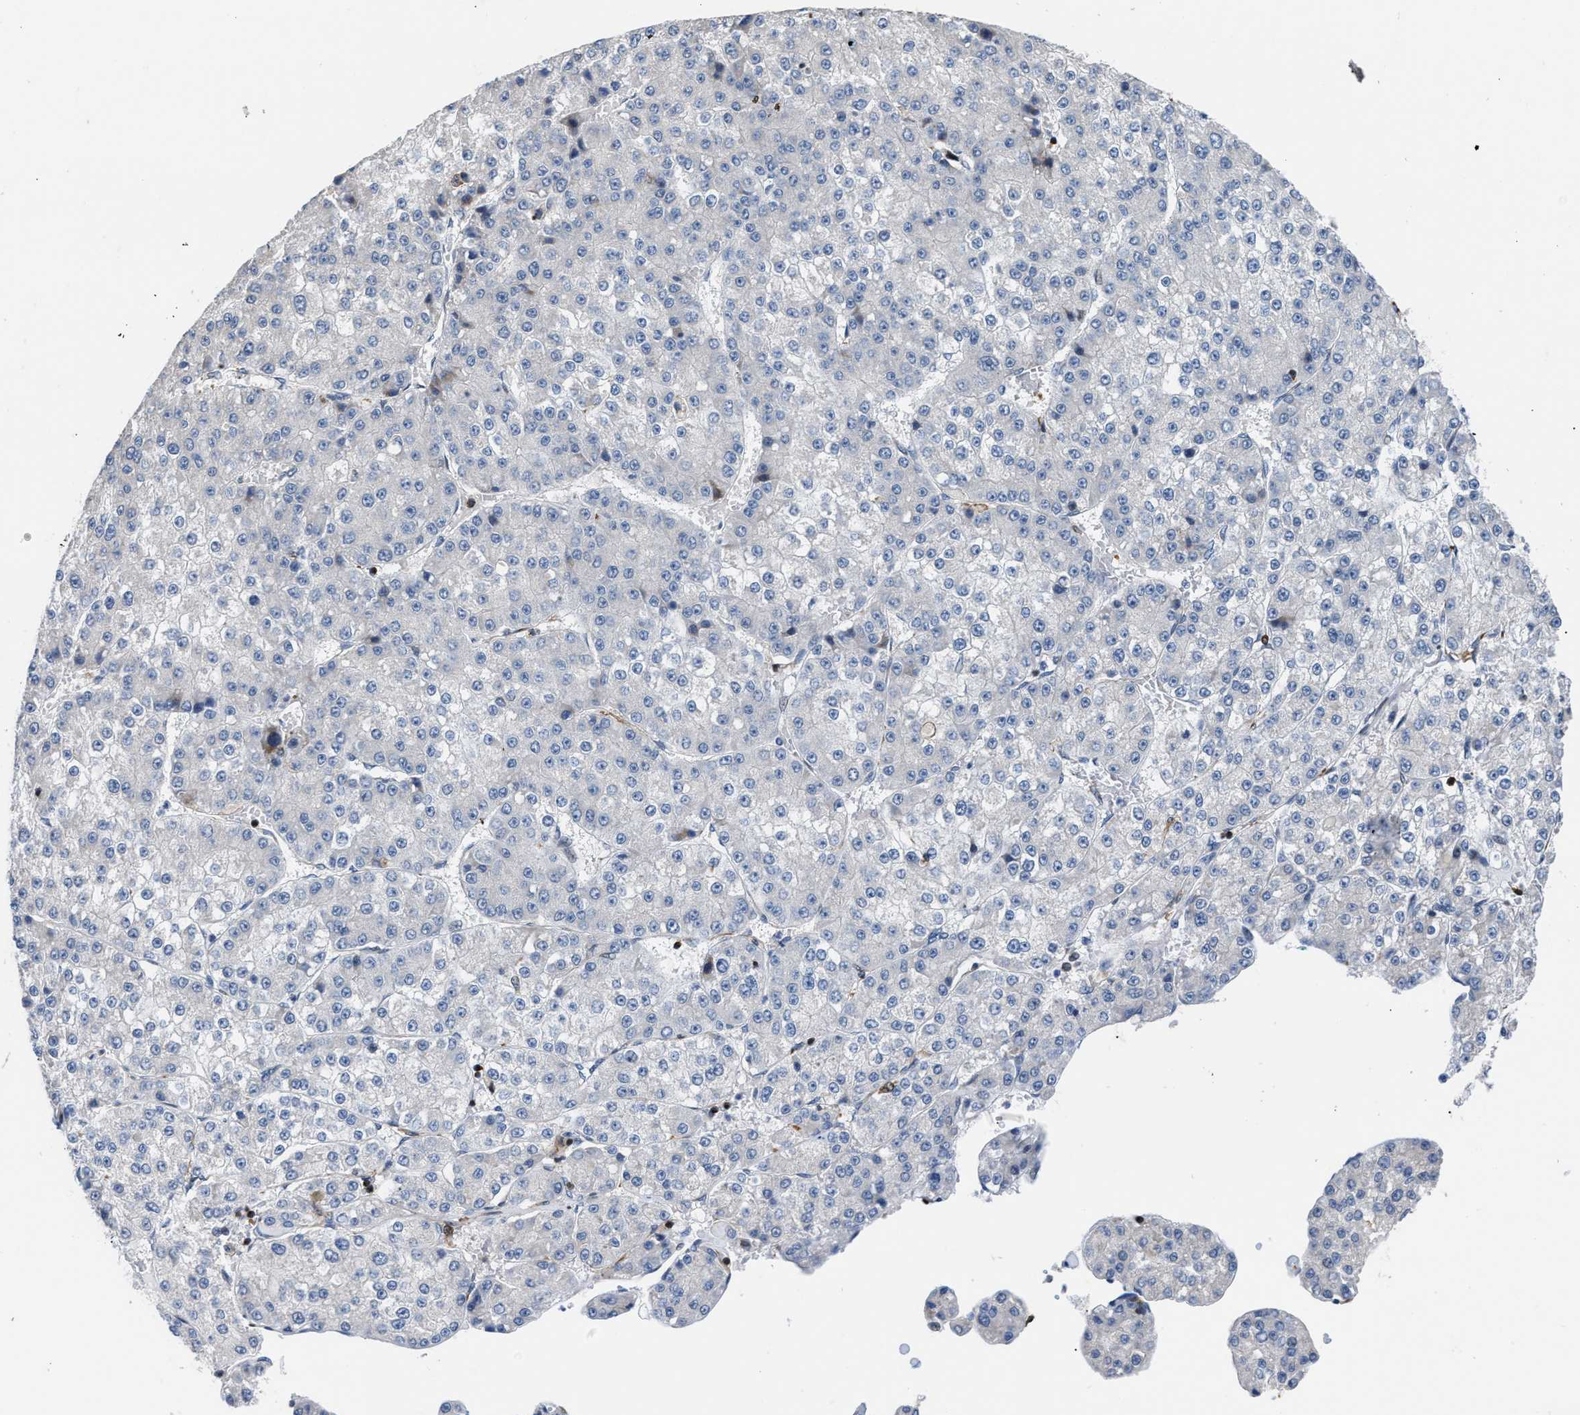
{"staining": {"intensity": "negative", "quantity": "none", "location": "none"}, "tissue": "liver cancer", "cell_type": "Tumor cells", "image_type": "cancer", "snomed": [{"axis": "morphology", "description": "Carcinoma, Hepatocellular, NOS"}, {"axis": "topography", "description": "Liver"}], "caption": "Immunohistochemistry of human liver hepatocellular carcinoma reveals no positivity in tumor cells.", "gene": "ATP9A", "patient": {"sex": "female", "age": 73}}